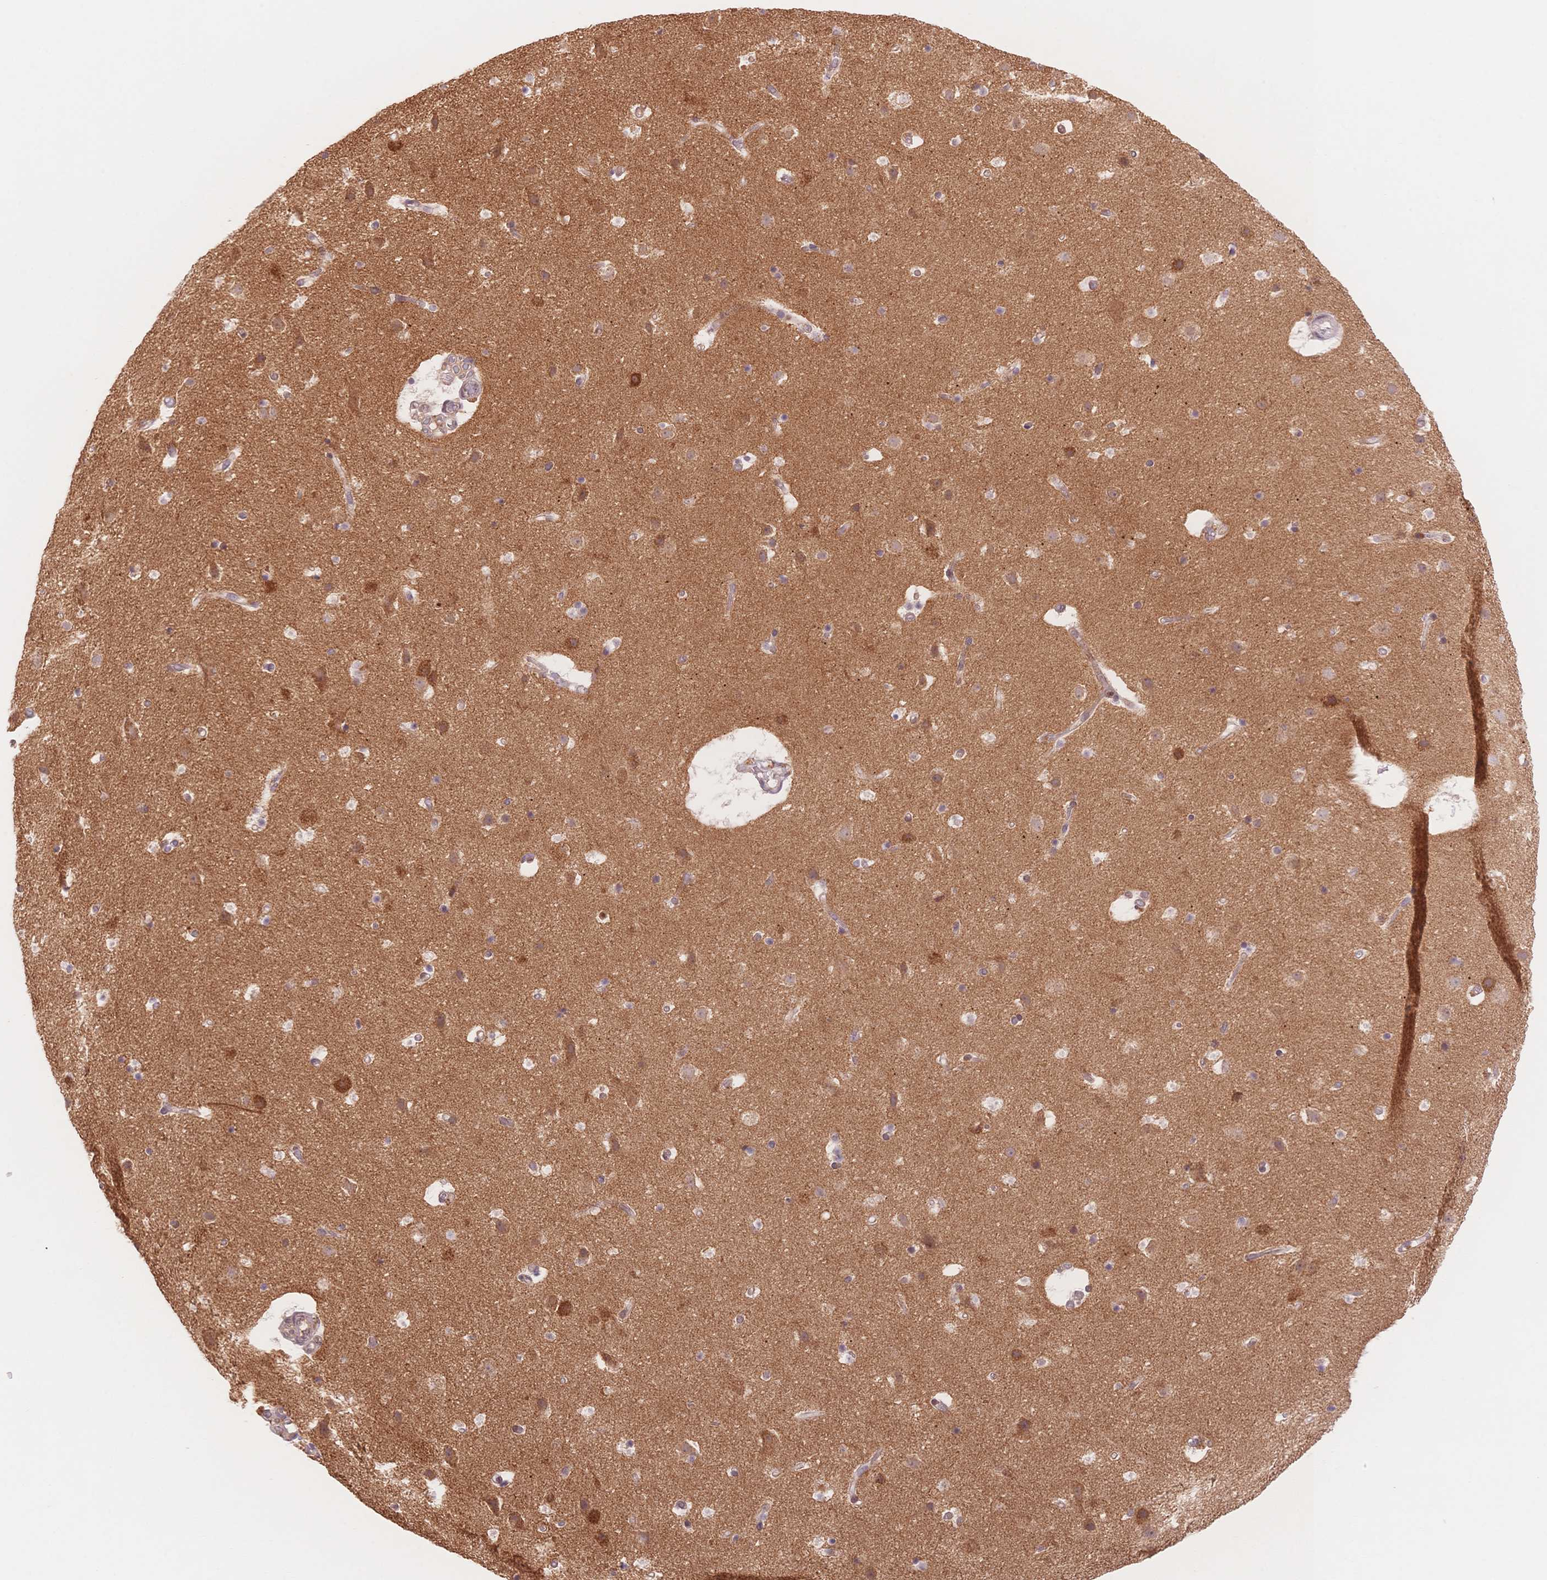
{"staining": {"intensity": "weak", "quantity": "25%-75%", "location": "cytoplasmic/membranous"}, "tissue": "cerebral cortex", "cell_type": "Endothelial cells", "image_type": "normal", "snomed": [{"axis": "morphology", "description": "Normal tissue, NOS"}, {"axis": "topography", "description": "Cerebral cortex"}], "caption": "Unremarkable cerebral cortex displays weak cytoplasmic/membranous expression in about 25%-75% of endothelial cells The staining was performed using DAB to visualize the protein expression in brown, while the nuclei were stained in blue with hematoxylin (Magnification: 20x)..", "gene": "STK39", "patient": {"sex": "female", "age": 42}}